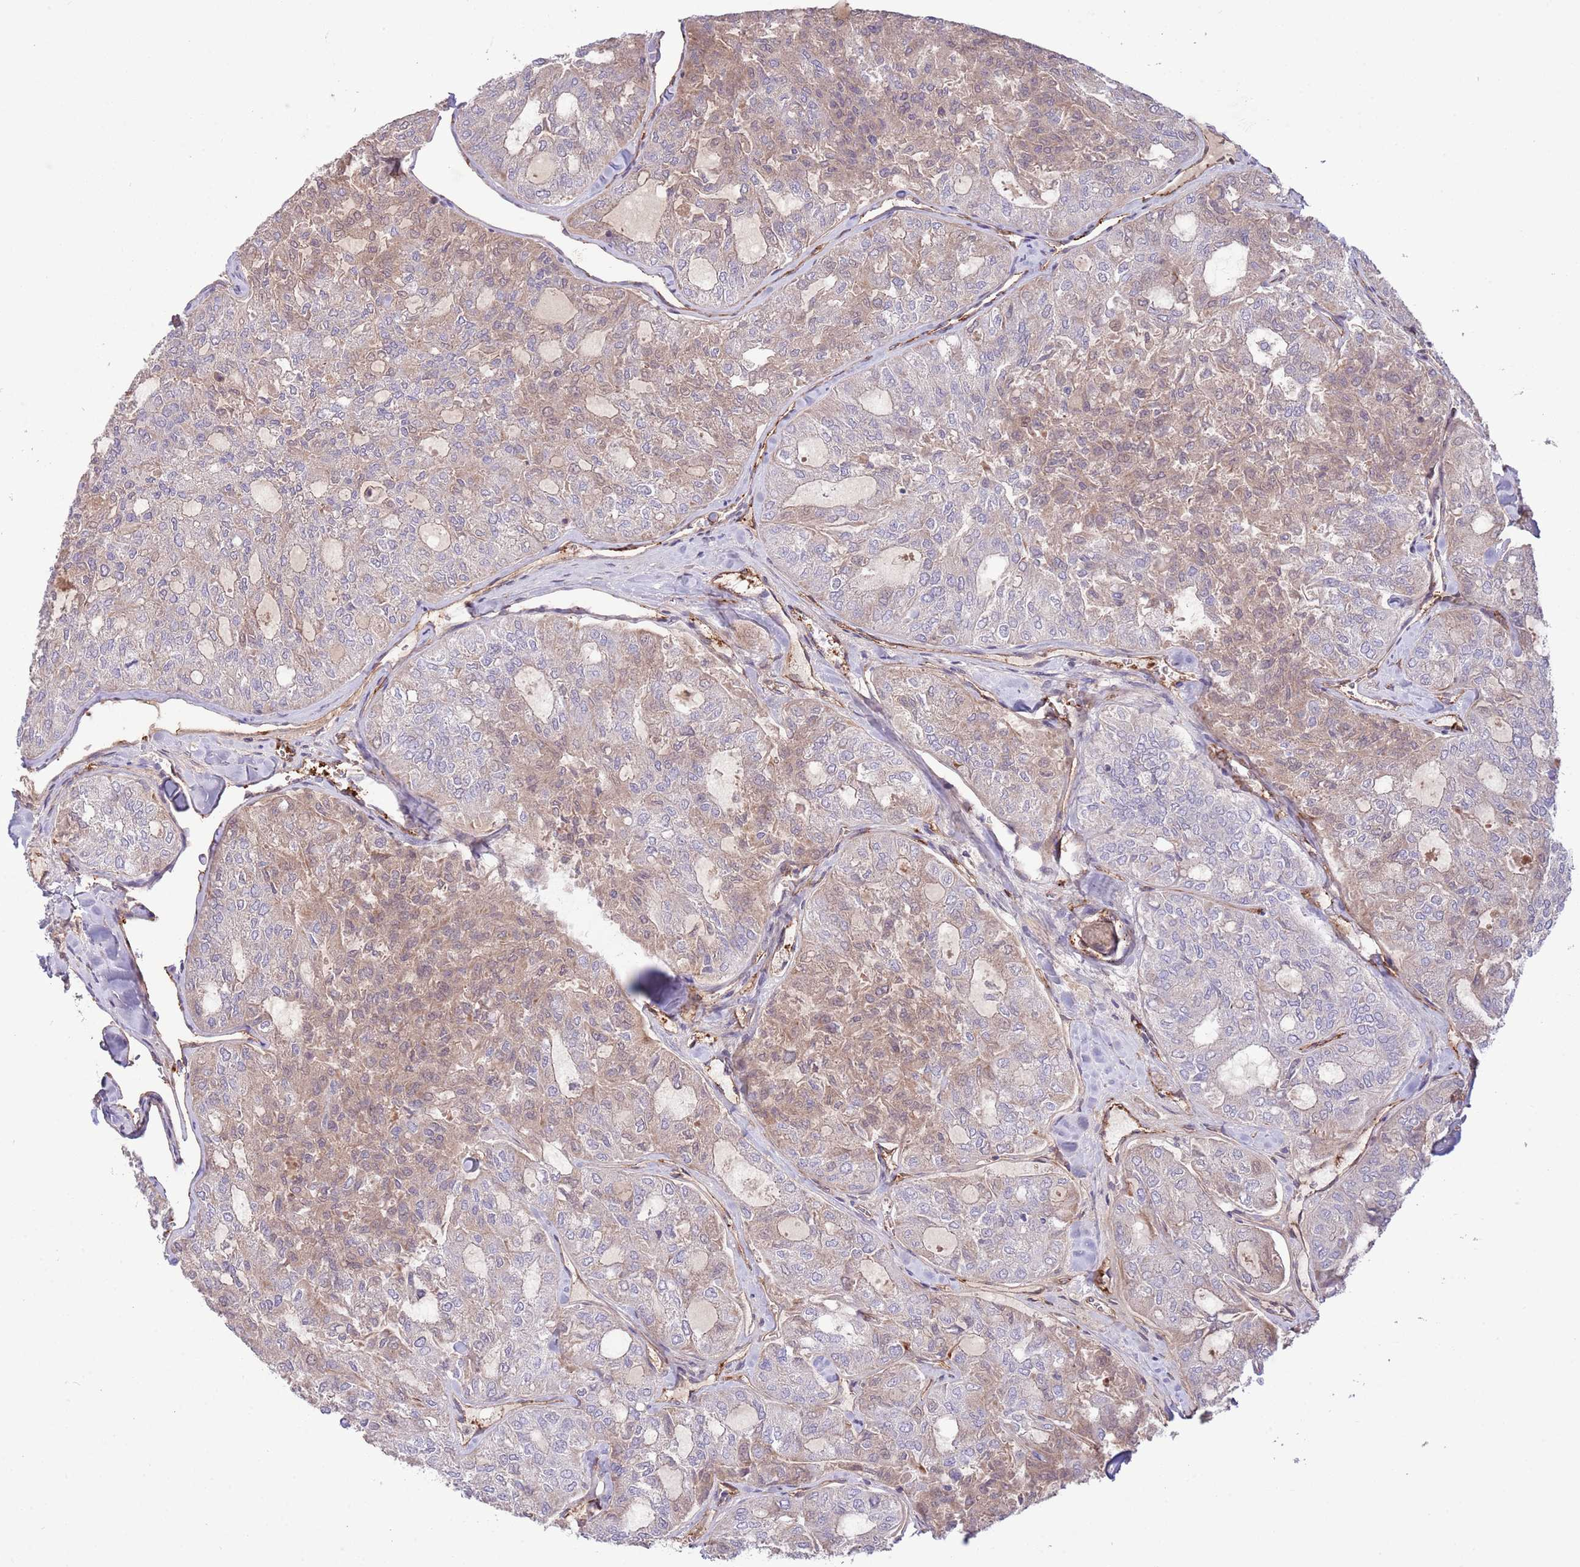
{"staining": {"intensity": "weak", "quantity": "25%-75%", "location": "cytoplasmic/membranous"}, "tissue": "thyroid cancer", "cell_type": "Tumor cells", "image_type": "cancer", "snomed": [{"axis": "morphology", "description": "Follicular adenoma carcinoma, NOS"}, {"axis": "topography", "description": "Thyroid gland"}], "caption": "Human thyroid follicular adenoma carcinoma stained with a protein marker exhibits weak staining in tumor cells.", "gene": "DPP10", "patient": {"sex": "male", "age": 75}}